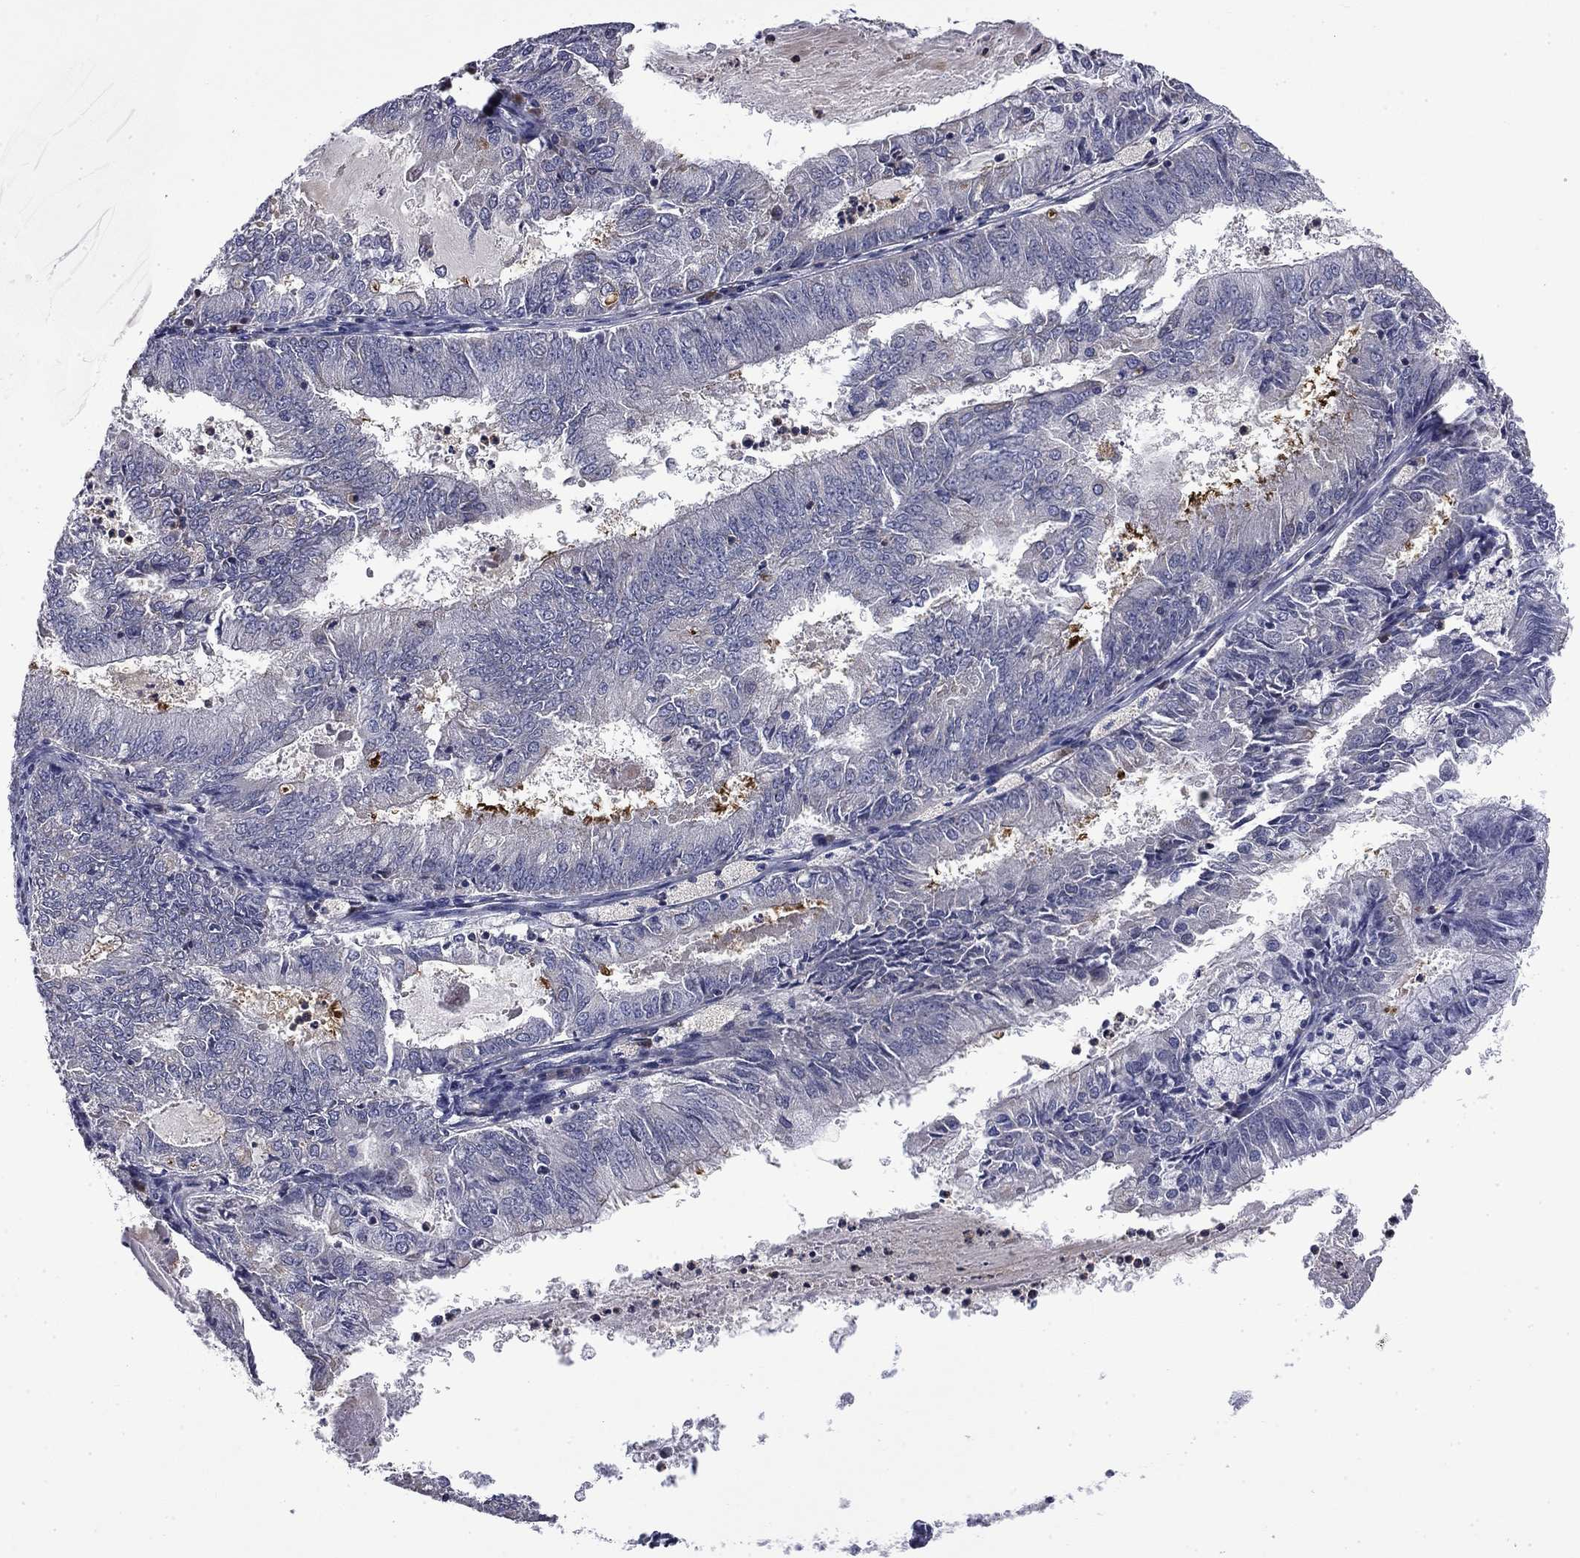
{"staining": {"intensity": "negative", "quantity": "none", "location": "none"}, "tissue": "endometrial cancer", "cell_type": "Tumor cells", "image_type": "cancer", "snomed": [{"axis": "morphology", "description": "Adenocarcinoma, NOS"}, {"axis": "topography", "description": "Endometrium"}], "caption": "High power microscopy histopathology image of an immunohistochemistry photomicrograph of endometrial adenocarcinoma, revealing no significant staining in tumor cells. Nuclei are stained in blue.", "gene": "CEACAM7", "patient": {"sex": "female", "age": 57}}